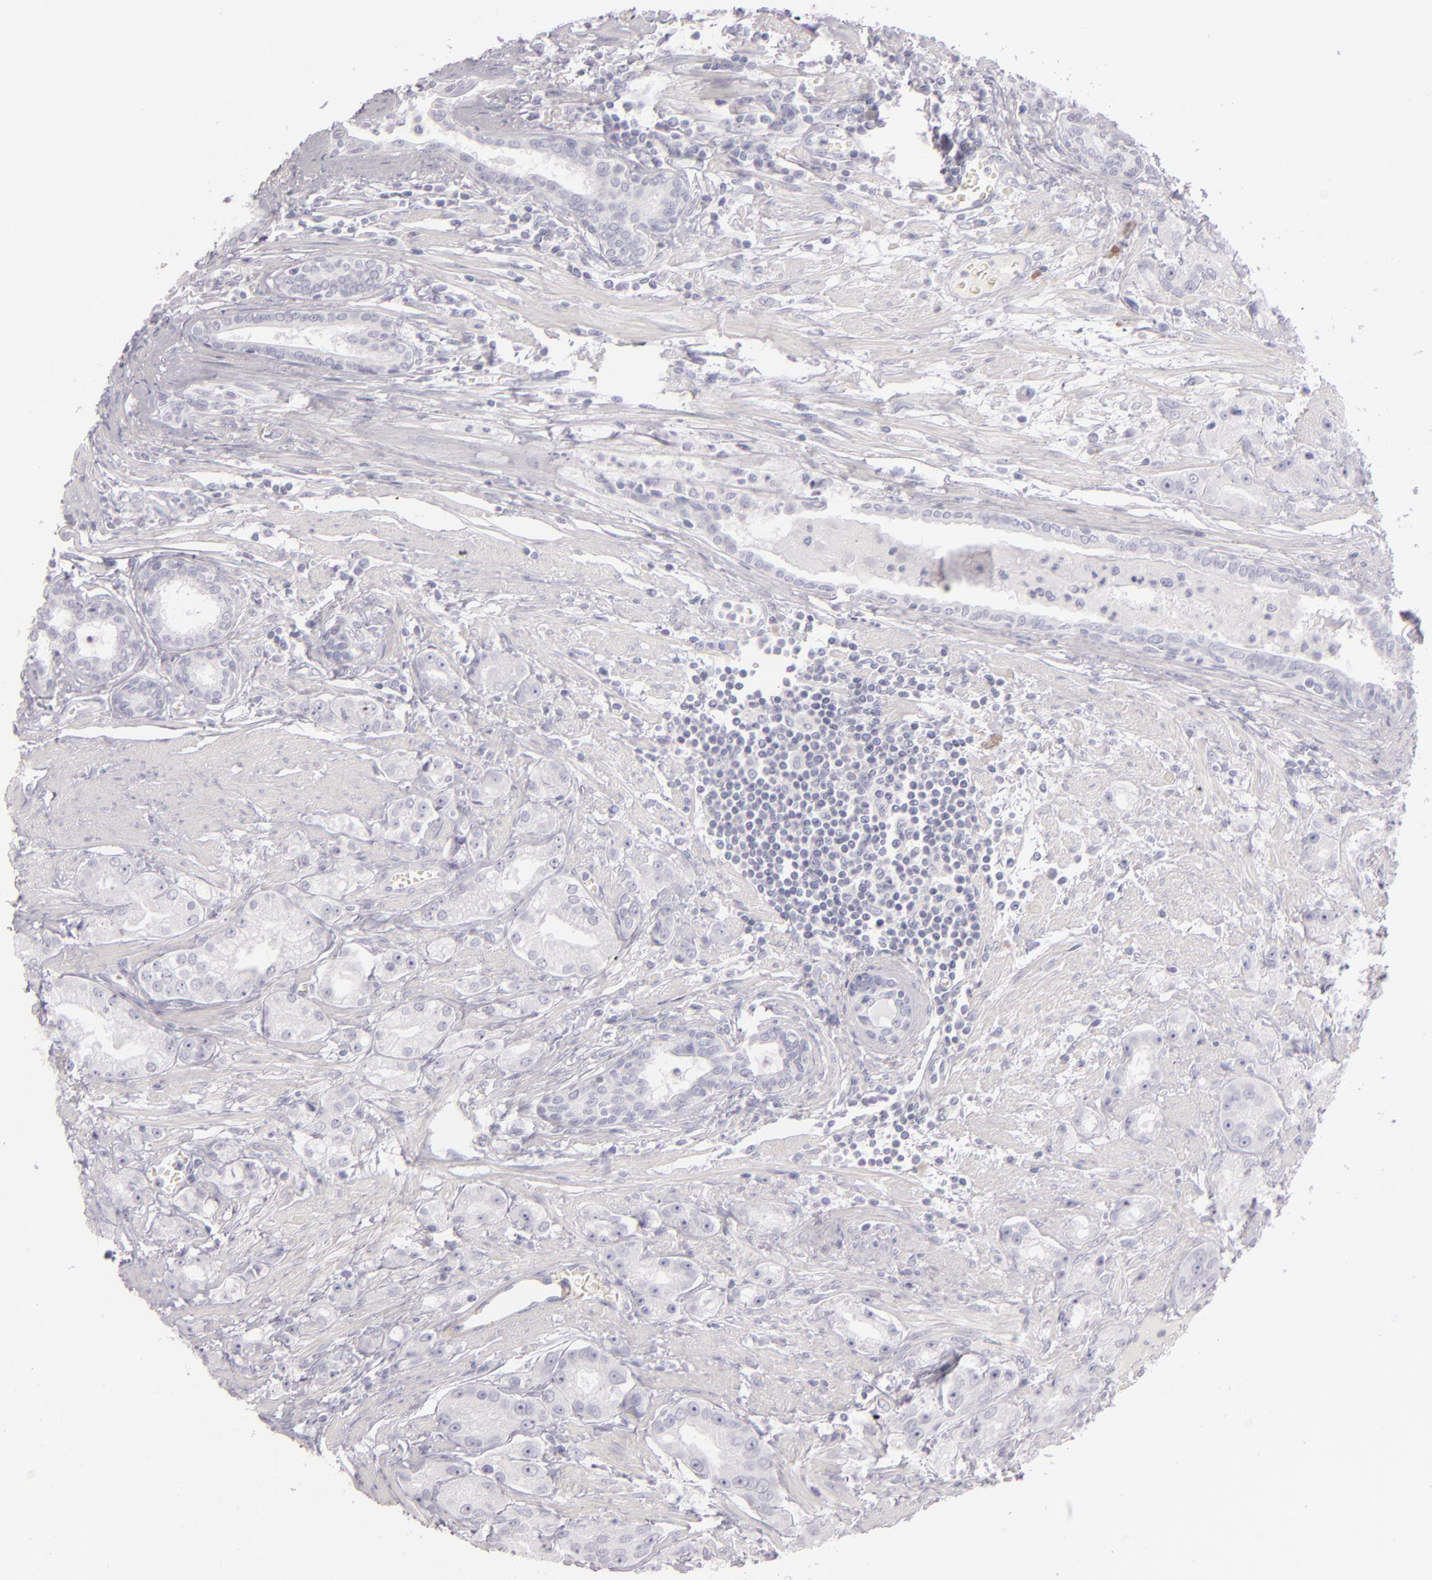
{"staining": {"intensity": "negative", "quantity": "none", "location": "none"}, "tissue": "prostate cancer", "cell_type": "Tumor cells", "image_type": "cancer", "snomed": [{"axis": "morphology", "description": "Adenocarcinoma, Medium grade"}, {"axis": "topography", "description": "Prostate"}], "caption": "The photomicrograph exhibits no staining of tumor cells in prostate adenocarcinoma (medium-grade). (Stains: DAB (3,3'-diaminobenzidine) immunohistochemistry (IHC) with hematoxylin counter stain, Microscopy: brightfield microscopy at high magnification).", "gene": "FABP1", "patient": {"sex": "male", "age": 72}}